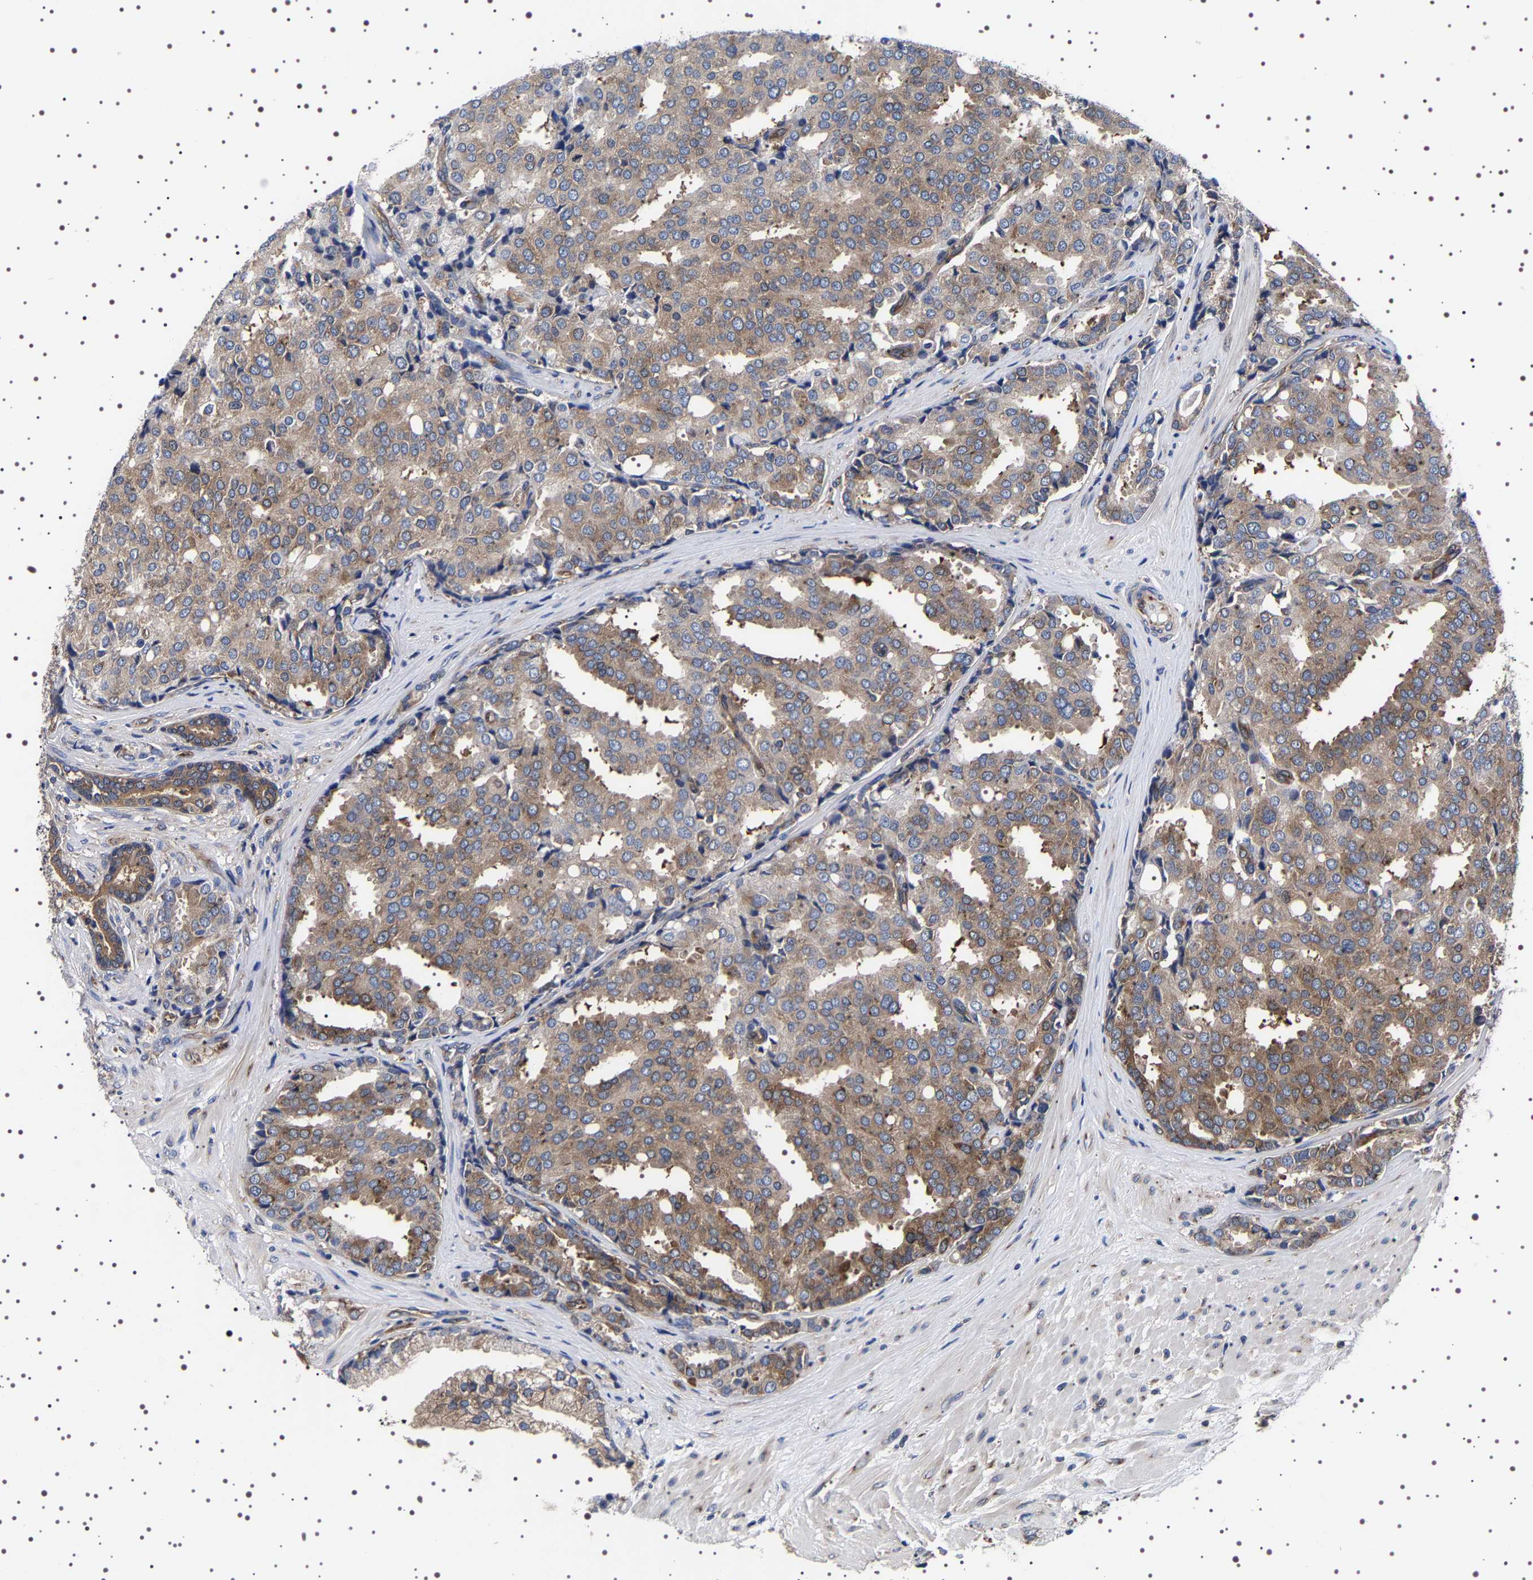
{"staining": {"intensity": "moderate", "quantity": "<25%", "location": "cytoplasmic/membranous"}, "tissue": "prostate cancer", "cell_type": "Tumor cells", "image_type": "cancer", "snomed": [{"axis": "morphology", "description": "Adenocarcinoma, High grade"}, {"axis": "topography", "description": "Prostate"}], "caption": "Moderate cytoplasmic/membranous protein expression is seen in approximately <25% of tumor cells in prostate adenocarcinoma (high-grade).", "gene": "DARS1", "patient": {"sex": "male", "age": 50}}